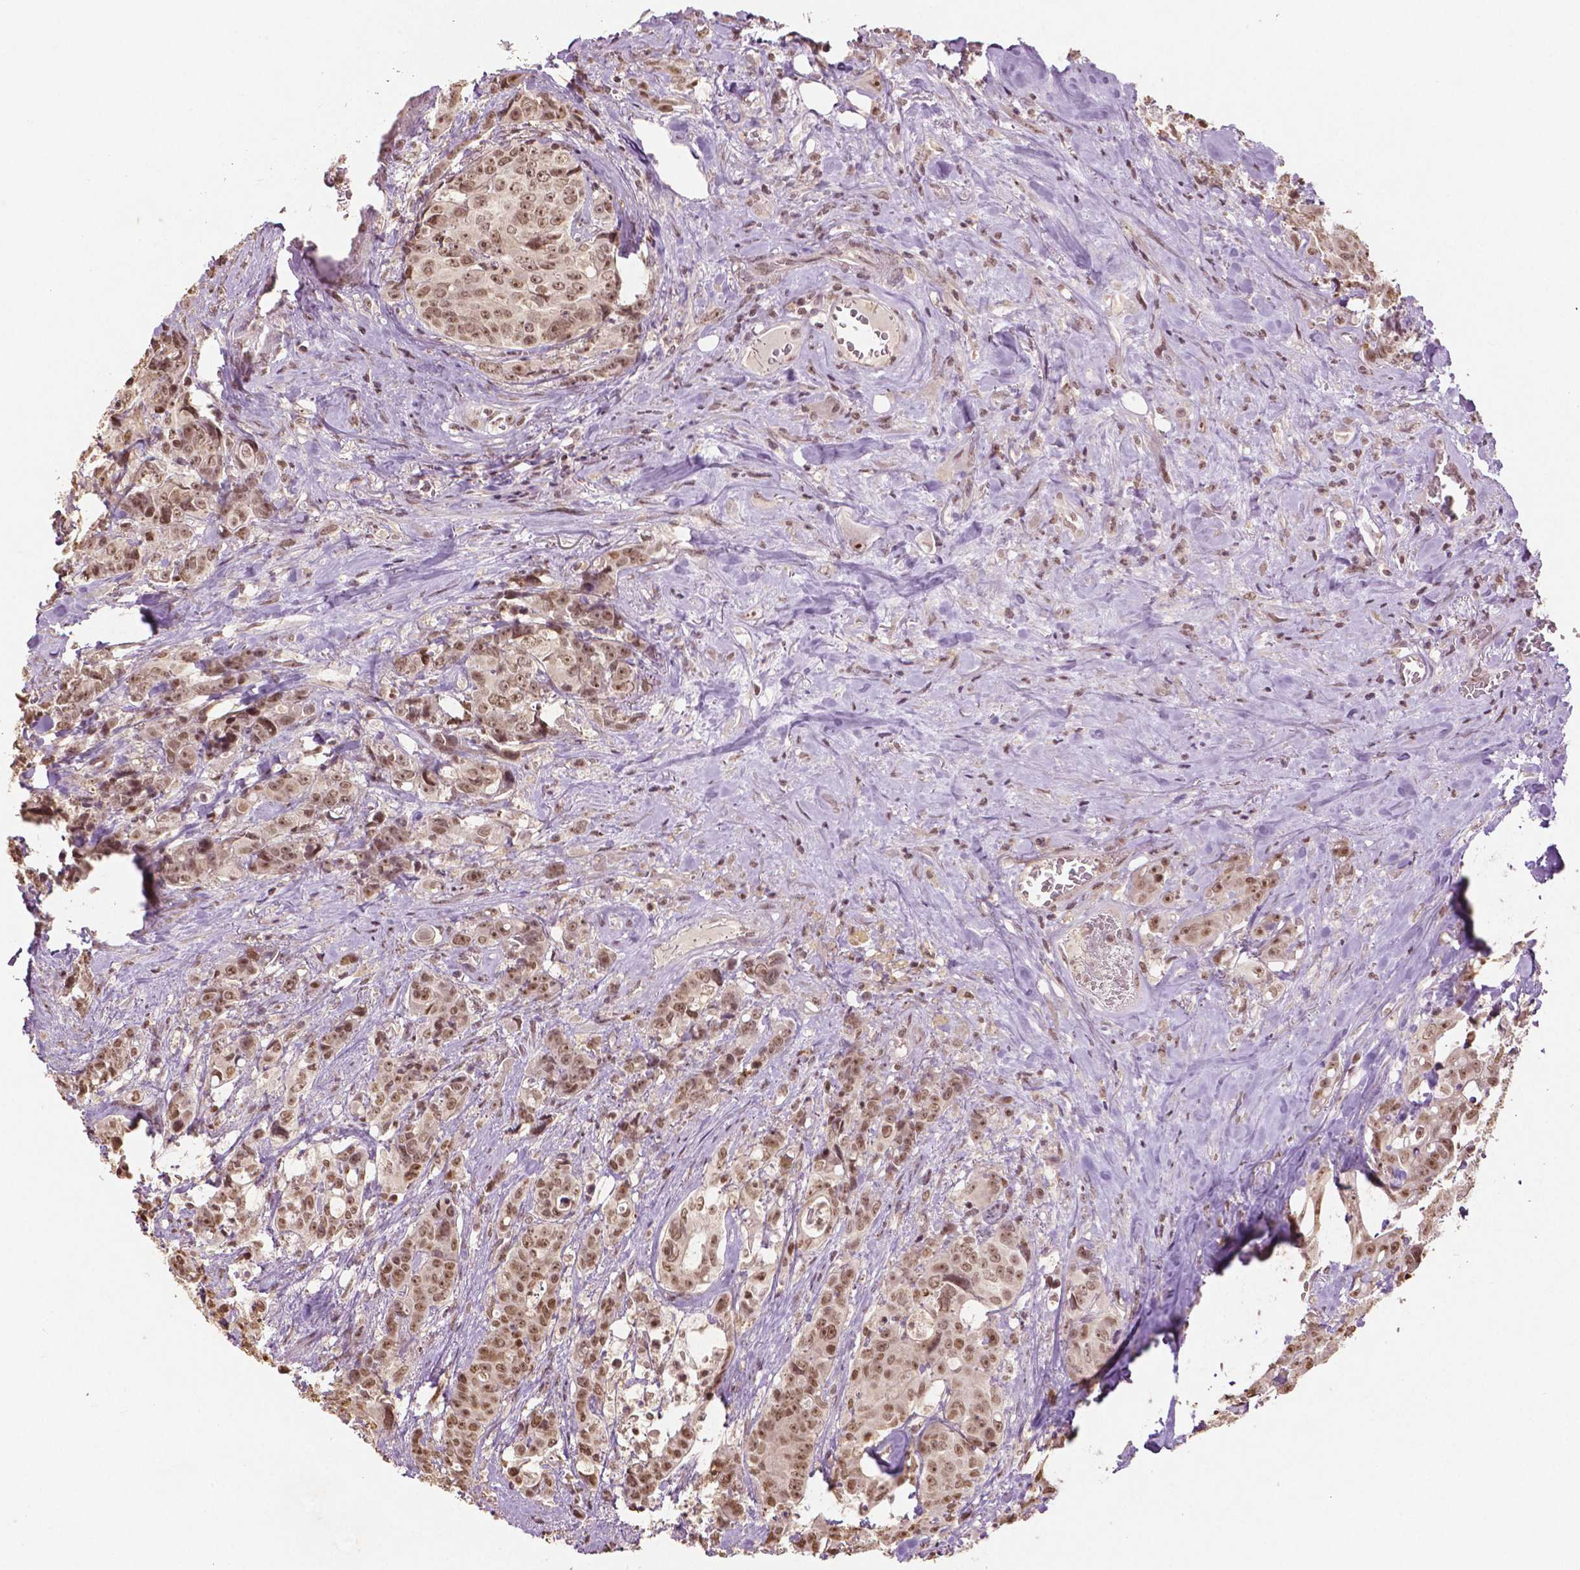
{"staining": {"intensity": "moderate", "quantity": ">75%", "location": "nuclear"}, "tissue": "colorectal cancer", "cell_type": "Tumor cells", "image_type": "cancer", "snomed": [{"axis": "morphology", "description": "Adenocarcinoma, NOS"}, {"axis": "topography", "description": "Rectum"}], "caption": "Approximately >75% of tumor cells in colorectal cancer (adenocarcinoma) reveal moderate nuclear protein positivity as visualized by brown immunohistochemical staining.", "gene": "DEK", "patient": {"sex": "female", "age": 62}}